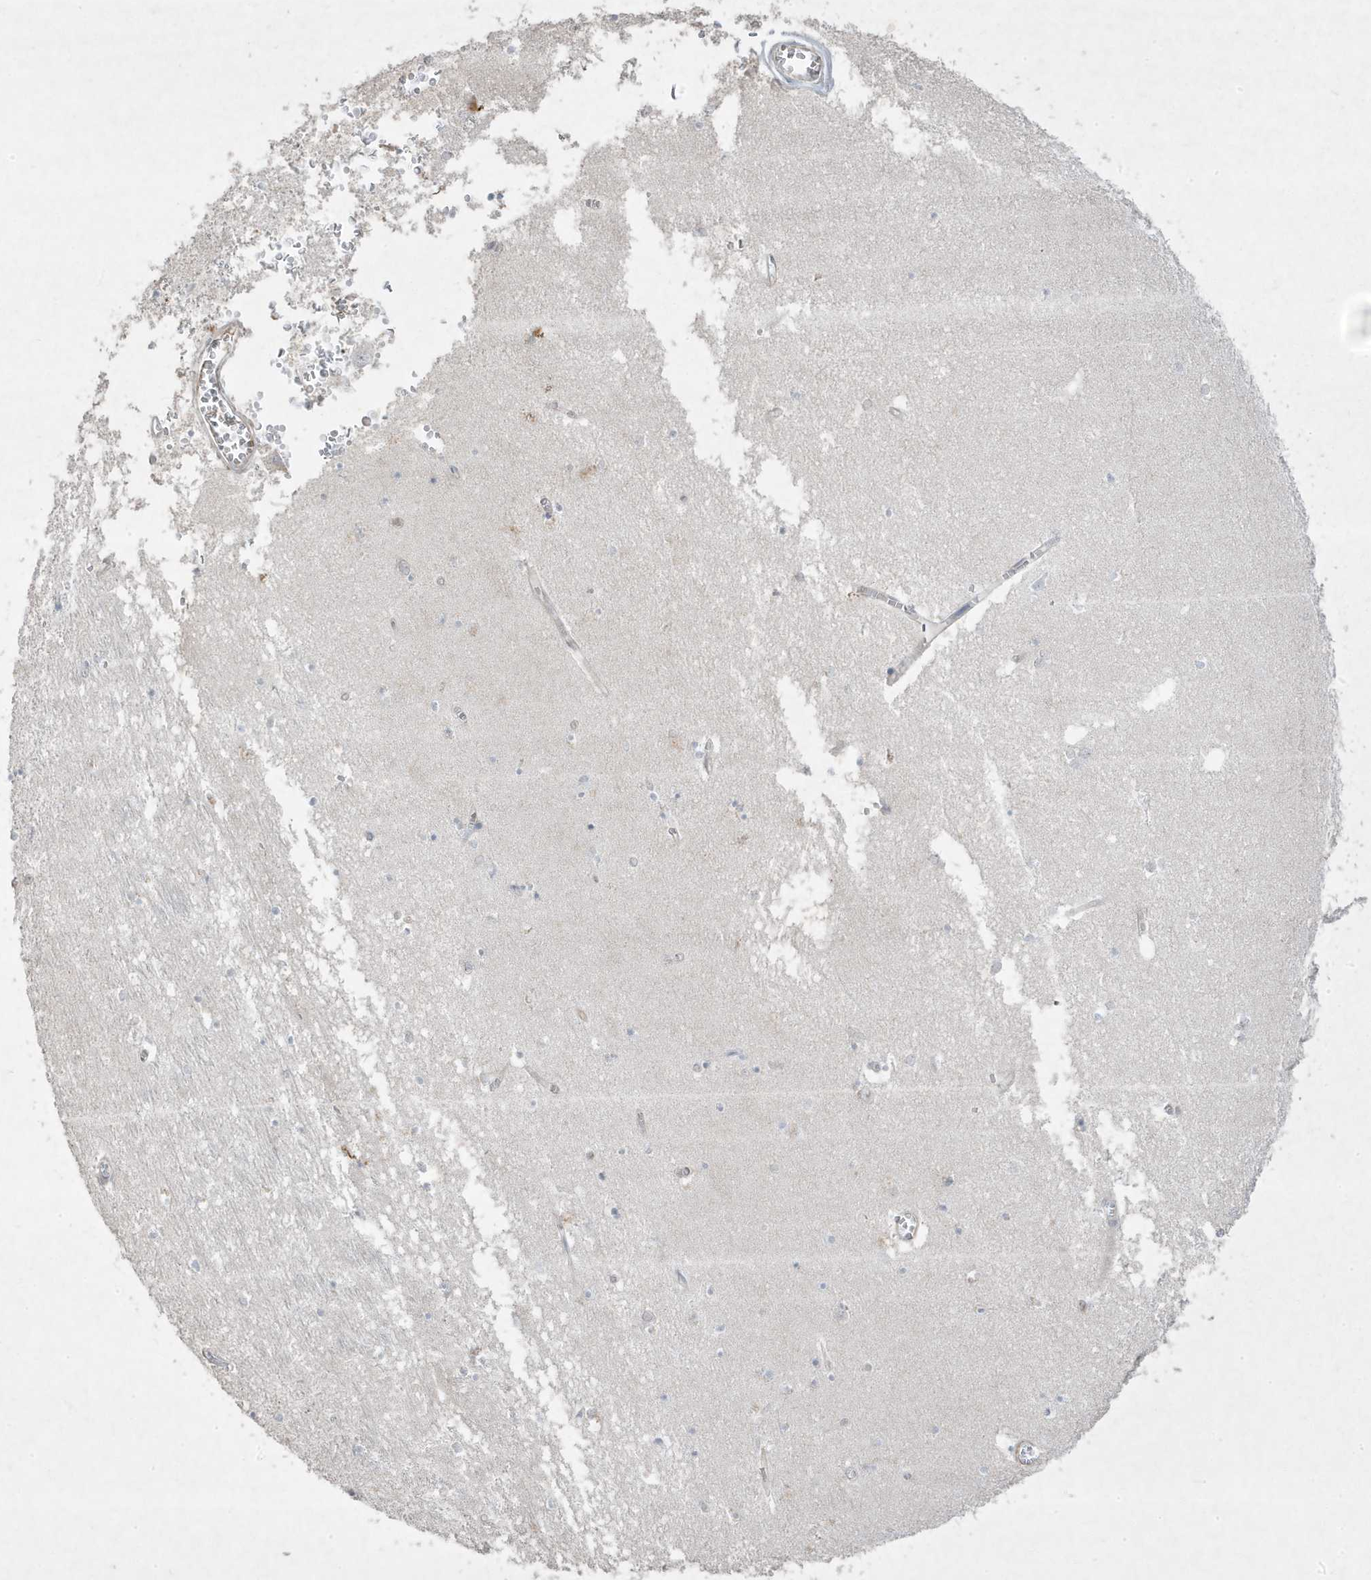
{"staining": {"intensity": "negative", "quantity": "none", "location": "none"}, "tissue": "hippocampus", "cell_type": "Glial cells", "image_type": "normal", "snomed": [{"axis": "morphology", "description": "Normal tissue, NOS"}, {"axis": "topography", "description": "Hippocampus"}], "caption": "Glial cells show no significant expression in benign hippocampus. (Stains: DAB (3,3'-diaminobenzidine) IHC with hematoxylin counter stain, Microscopy: brightfield microscopy at high magnification).", "gene": "RGL4", "patient": {"sex": "male", "age": 70}}